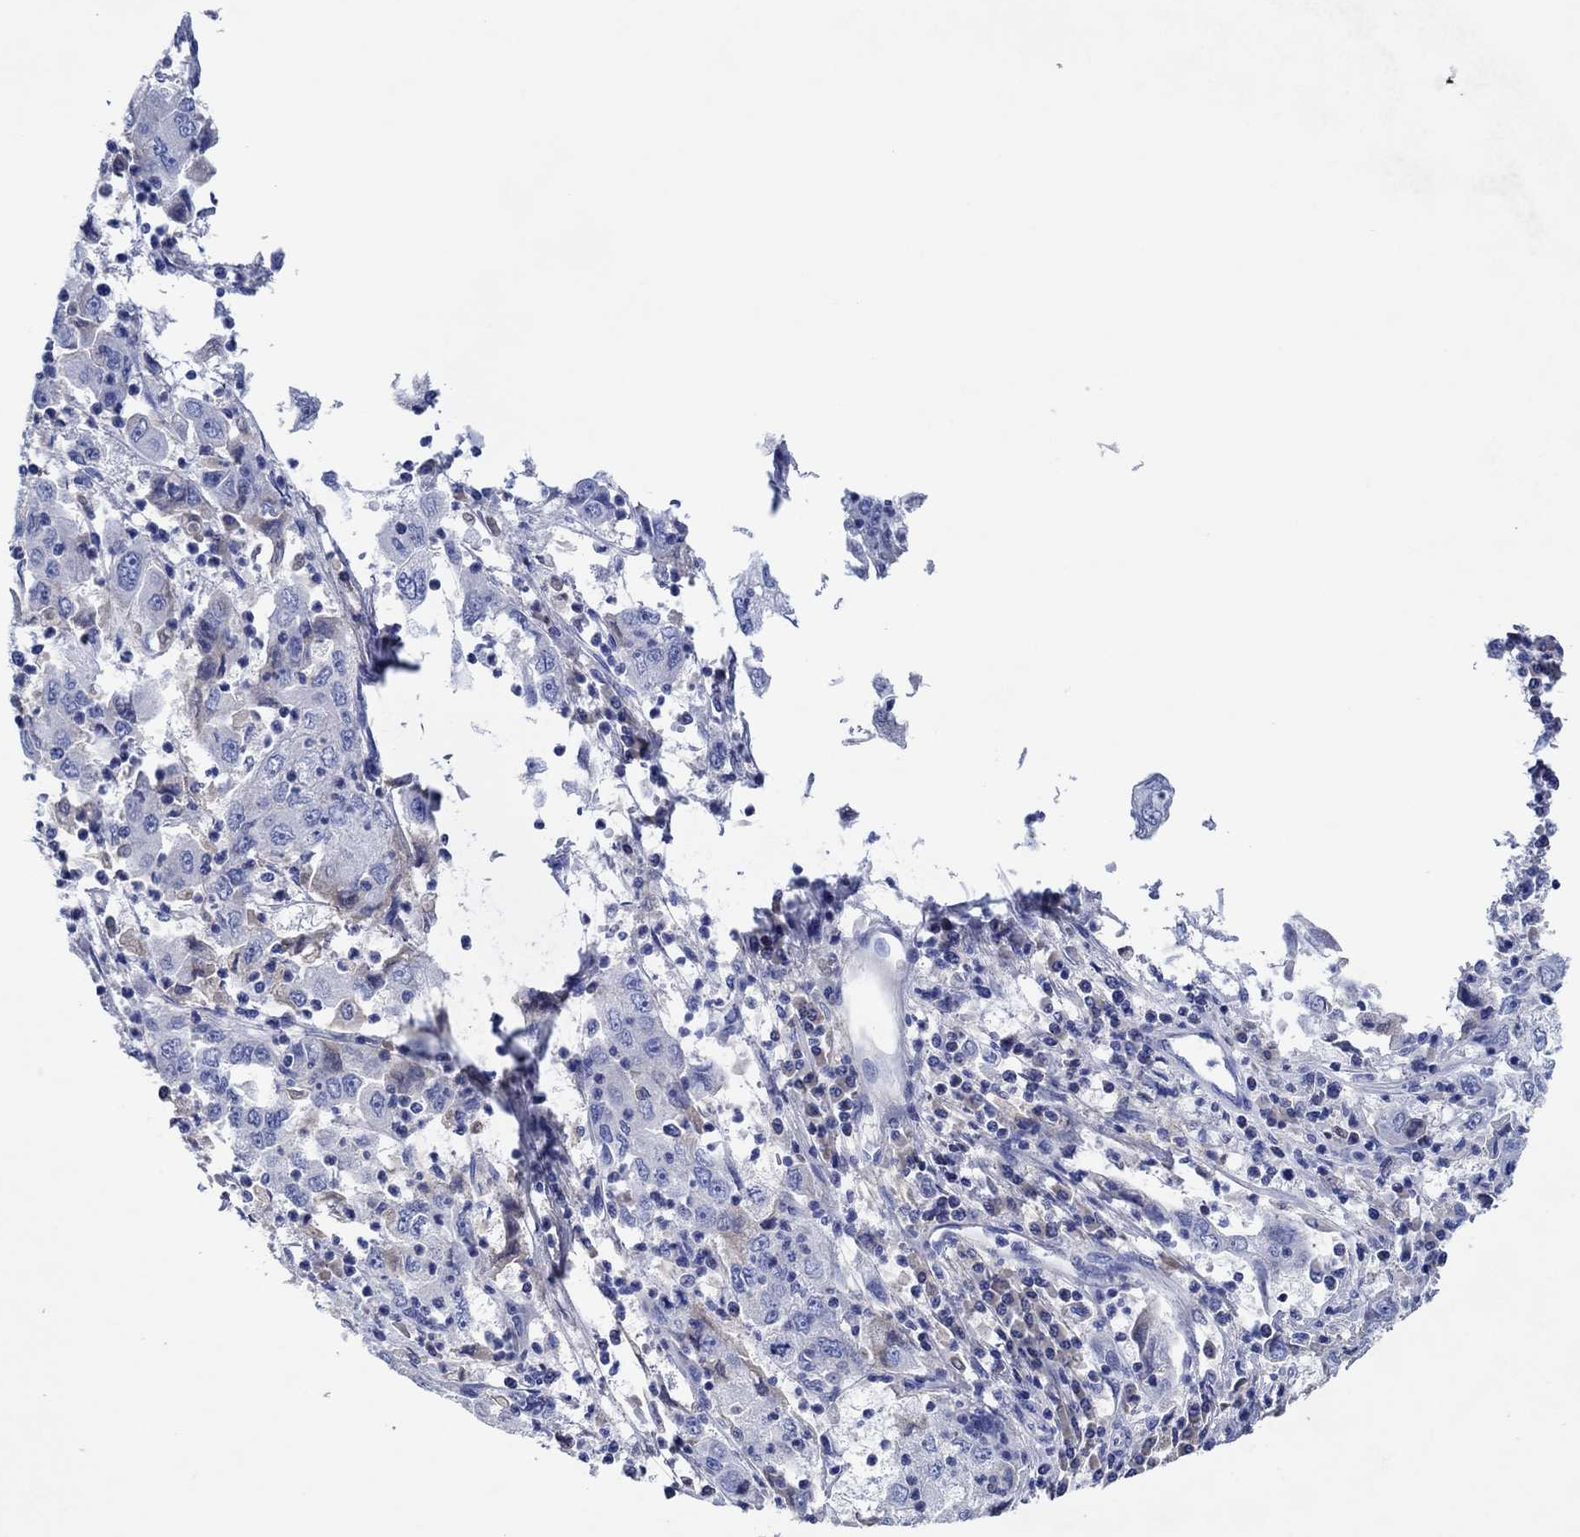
{"staining": {"intensity": "negative", "quantity": "none", "location": "none"}, "tissue": "cervical cancer", "cell_type": "Tumor cells", "image_type": "cancer", "snomed": [{"axis": "morphology", "description": "Squamous cell carcinoma, NOS"}, {"axis": "topography", "description": "Cervix"}], "caption": "Photomicrograph shows no protein positivity in tumor cells of cervical cancer tissue.", "gene": "CPNE6", "patient": {"sex": "female", "age": 36}}